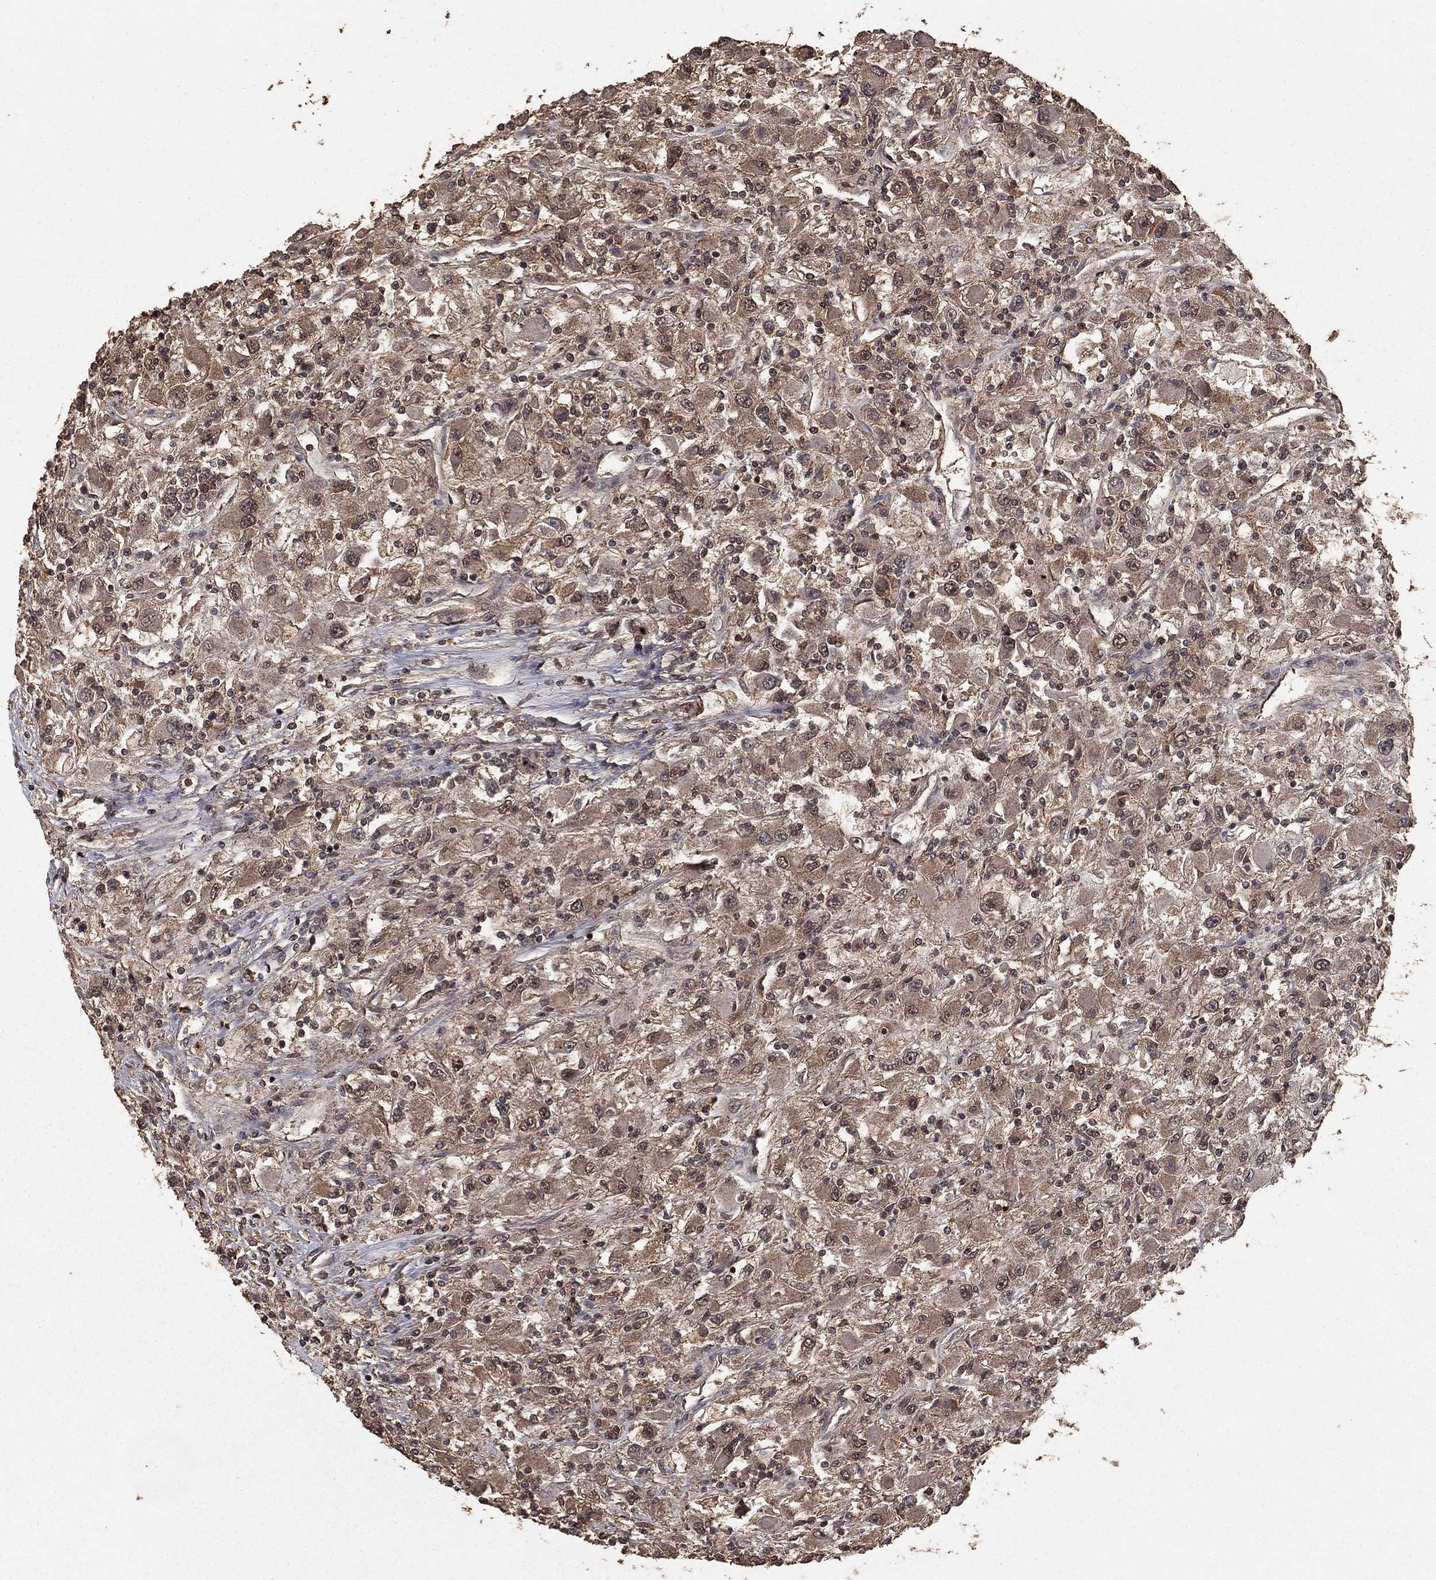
{"staining": {"intensity": "weak", "quantity": "25%-75%", "location": "cytoplasmic/membranous"}, "tissue": "renal cancer", "cell_type": "Tumor cells", "image_type": "cancer", "snomed": [{"axis": "morphology", "description": "Adenocarcinoma, NOS"}, {"axis": "topography", "description": "Kidney"}], "caption": "IHC histopathology image of renal adenocarcinoma stained for a protein (brown), which exhibits low levels of weak cytoplasmic/membranous positivity in about 25%-75% of tumor cells.", "gene": "PRDM1", "patient": {"sex": "female", "age": 67}}